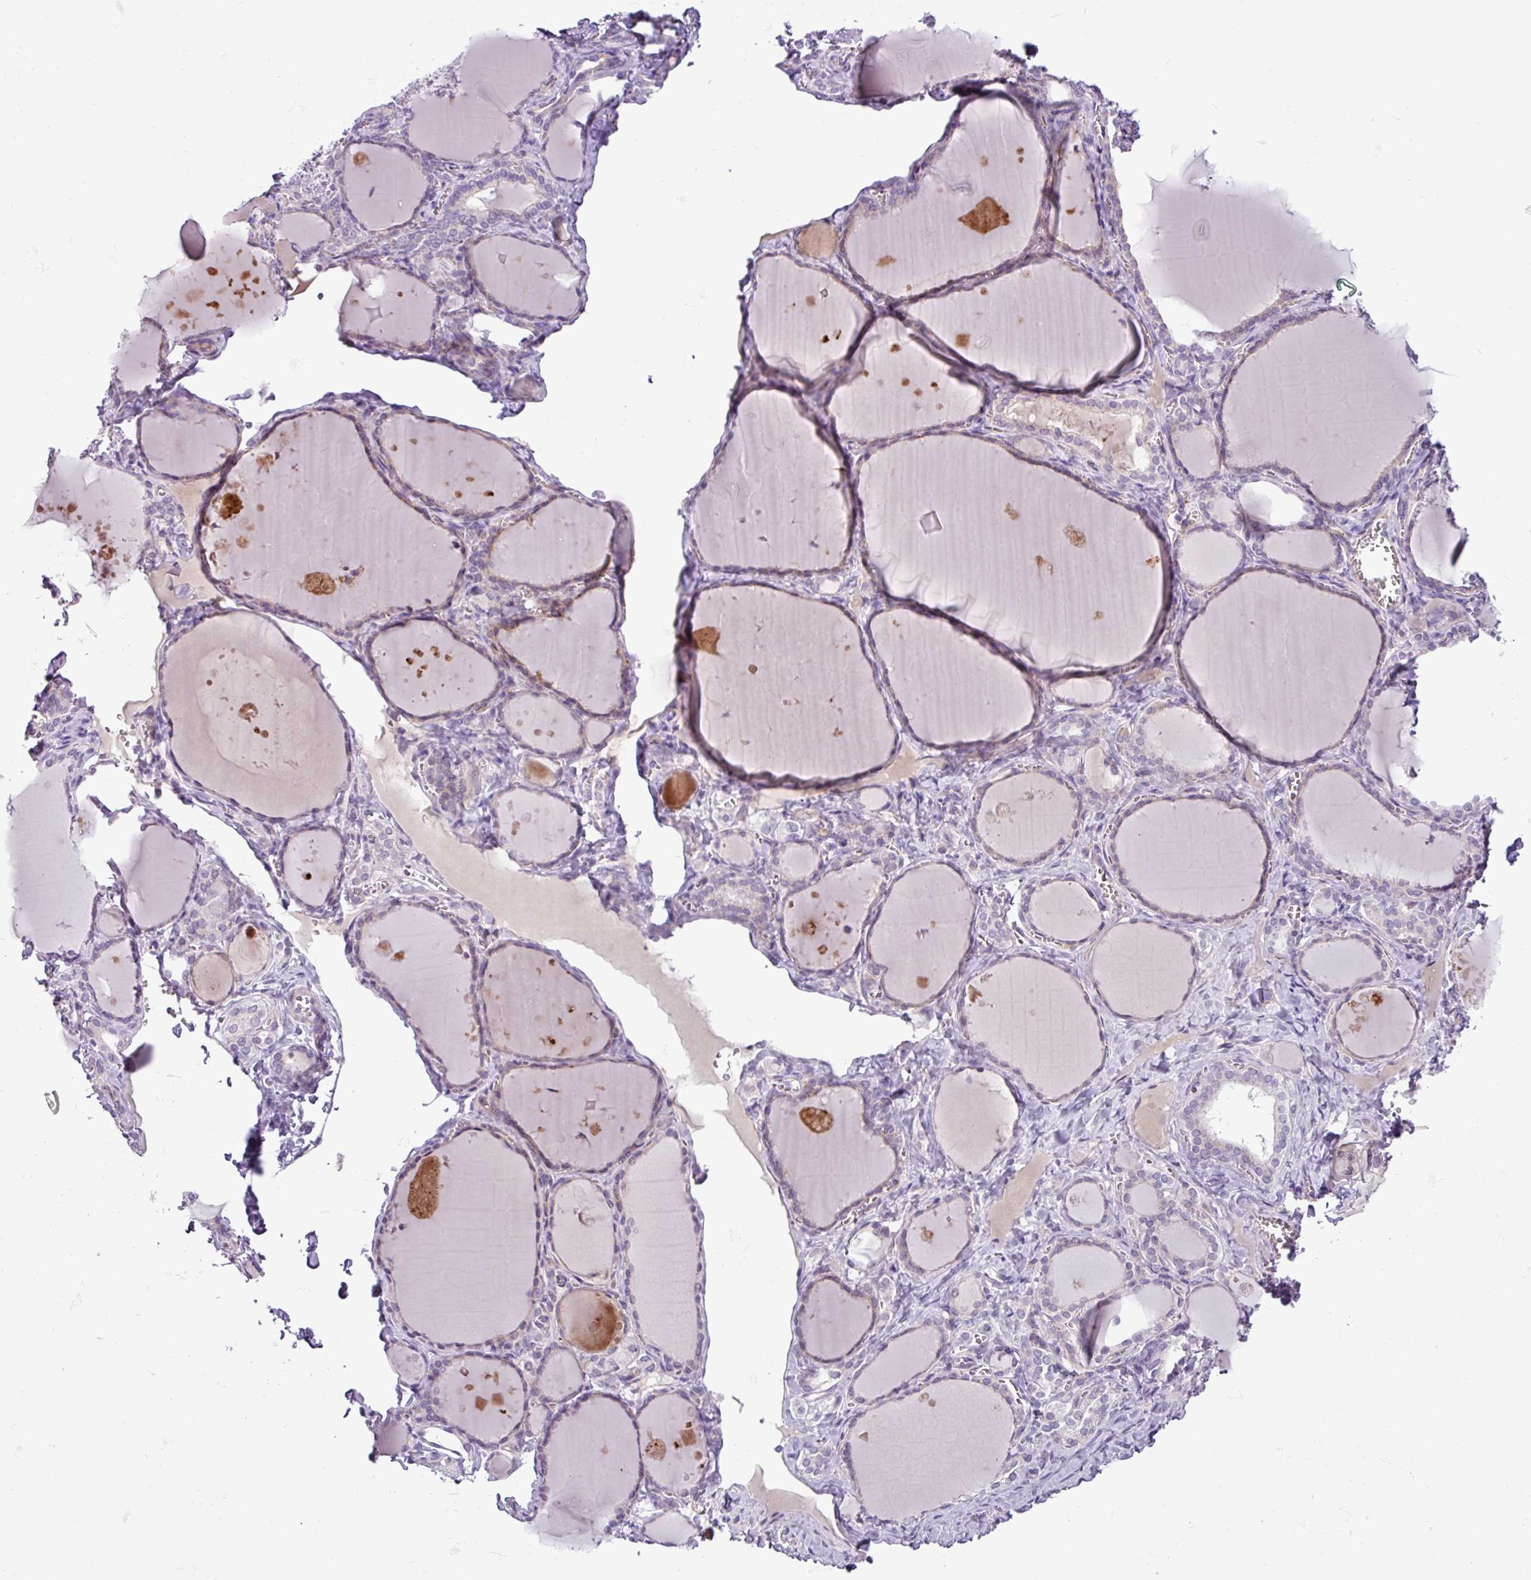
{"staining": {"intensity": "weak", "quantity": "<25%", "location": "cytoplasmic/membranous"}, "tissue": "thyroid gland", "cell_type": "Glandular cells", "image_type": "normal", "snomed": [{"axis": "morphology", "description": "Normal tissue, NOS"}, {"axis": "topography", "description": "Thyroid gland"}], "caption": "The micrograph demonstrates no staining of glandular cells in benign thyroid gland. (DAB (3,3'-diaminobenzidine) immunohistochemistry visualized using brightfield microscopy, high magnification).", "gene": "DNAJB13", "patient": {"sex": "female", "age": 42}}